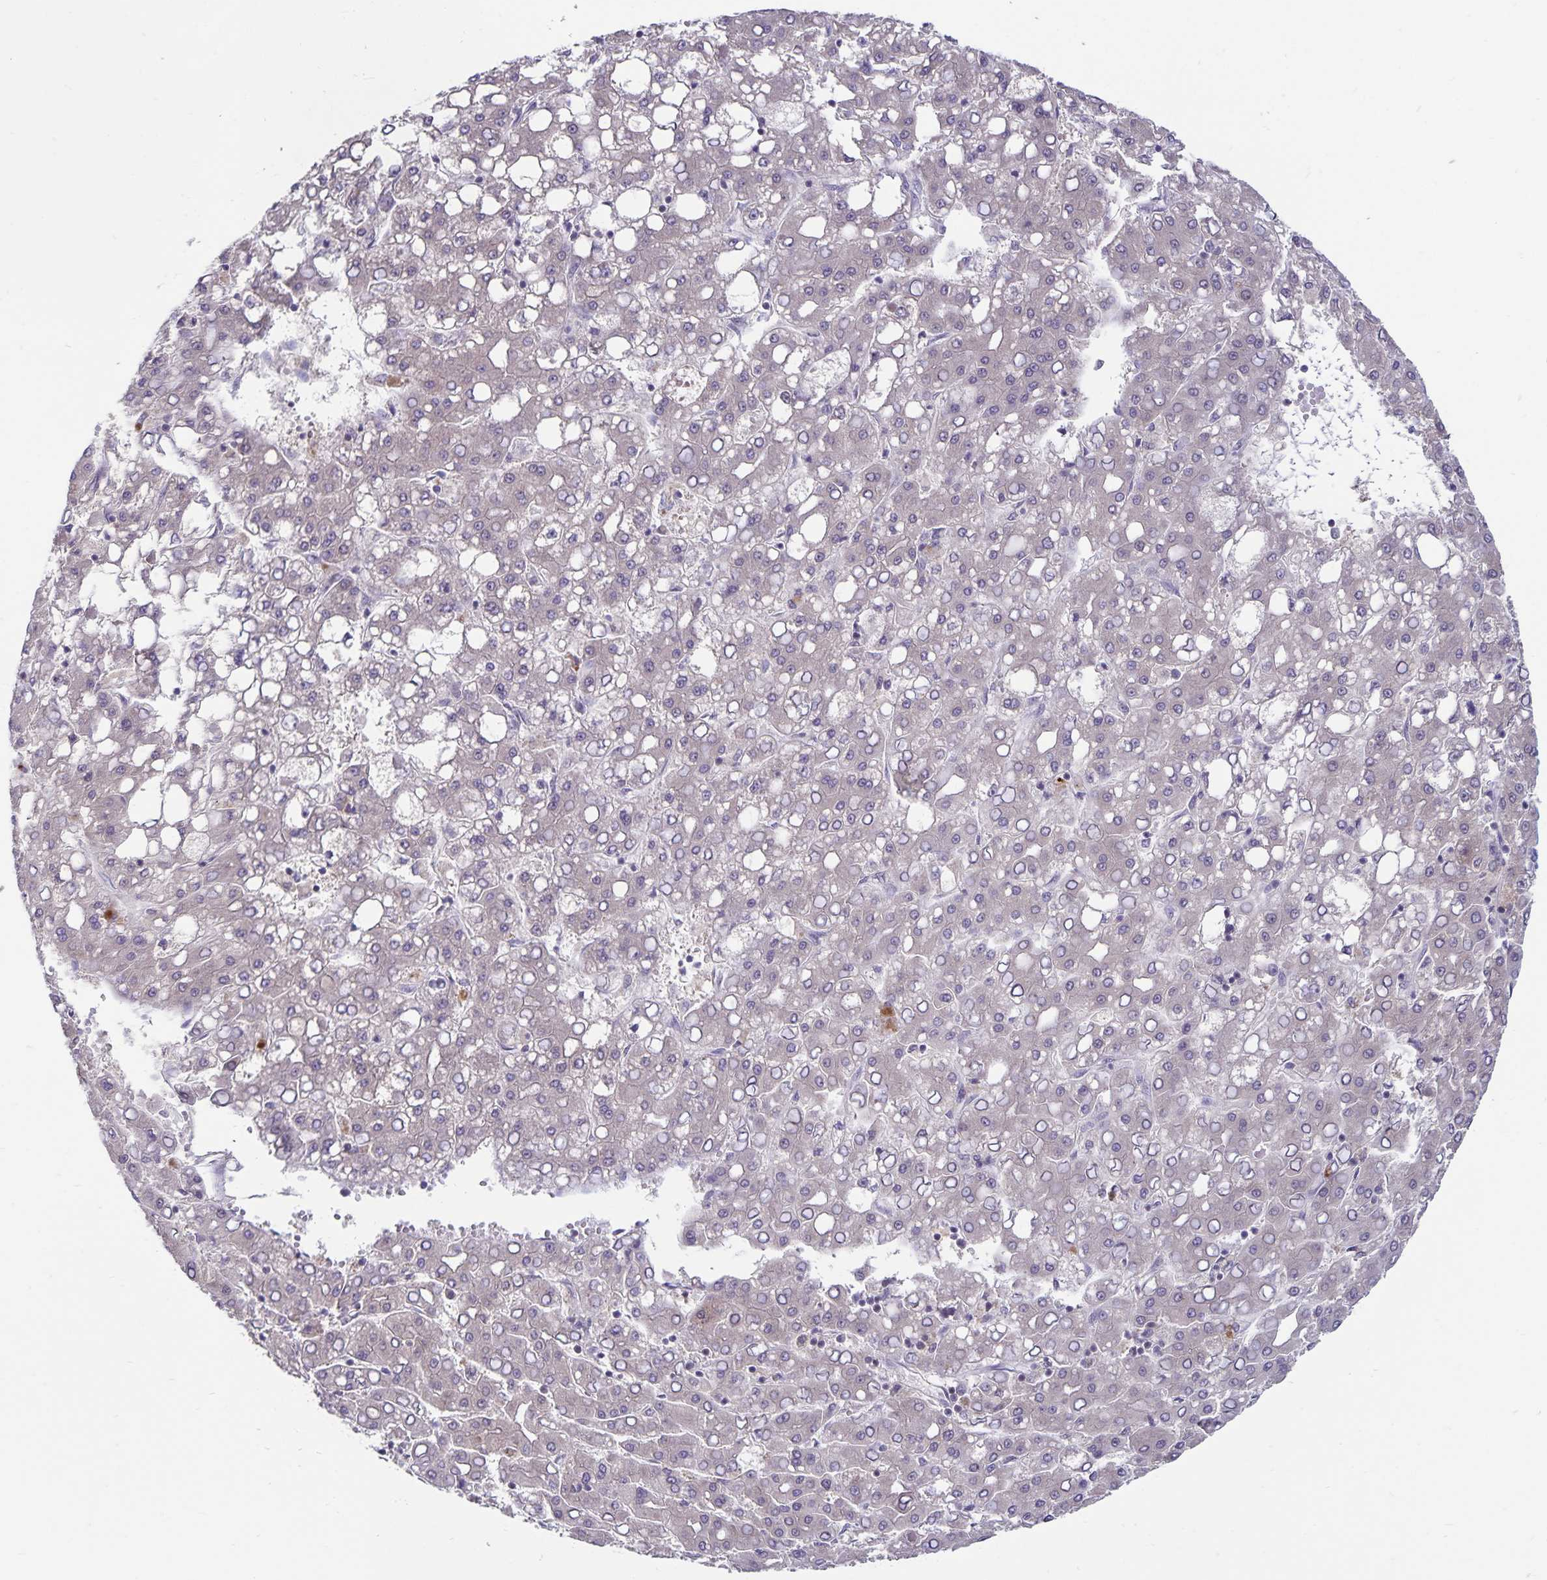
{"staining": {"intensity": "negative", "quantity": "none", "location": "none"}, "tissue": "liver cancer", "cell_type": "Tumor cells", "image_type": "cancer", "snomed": [{"axis": "morphology", "description": "Carcinoma, Hepatocellular, NOS"}, {"axis": "topography", "description": "Liver"}], "caption": "IHC image of human liver cancer (hepatocellular carcinoma) stained for a protein (brown), which reveals no staining in tumor cells.", "gene": "EXOC6B", "patient": {"sex": "male", "age": 65}}